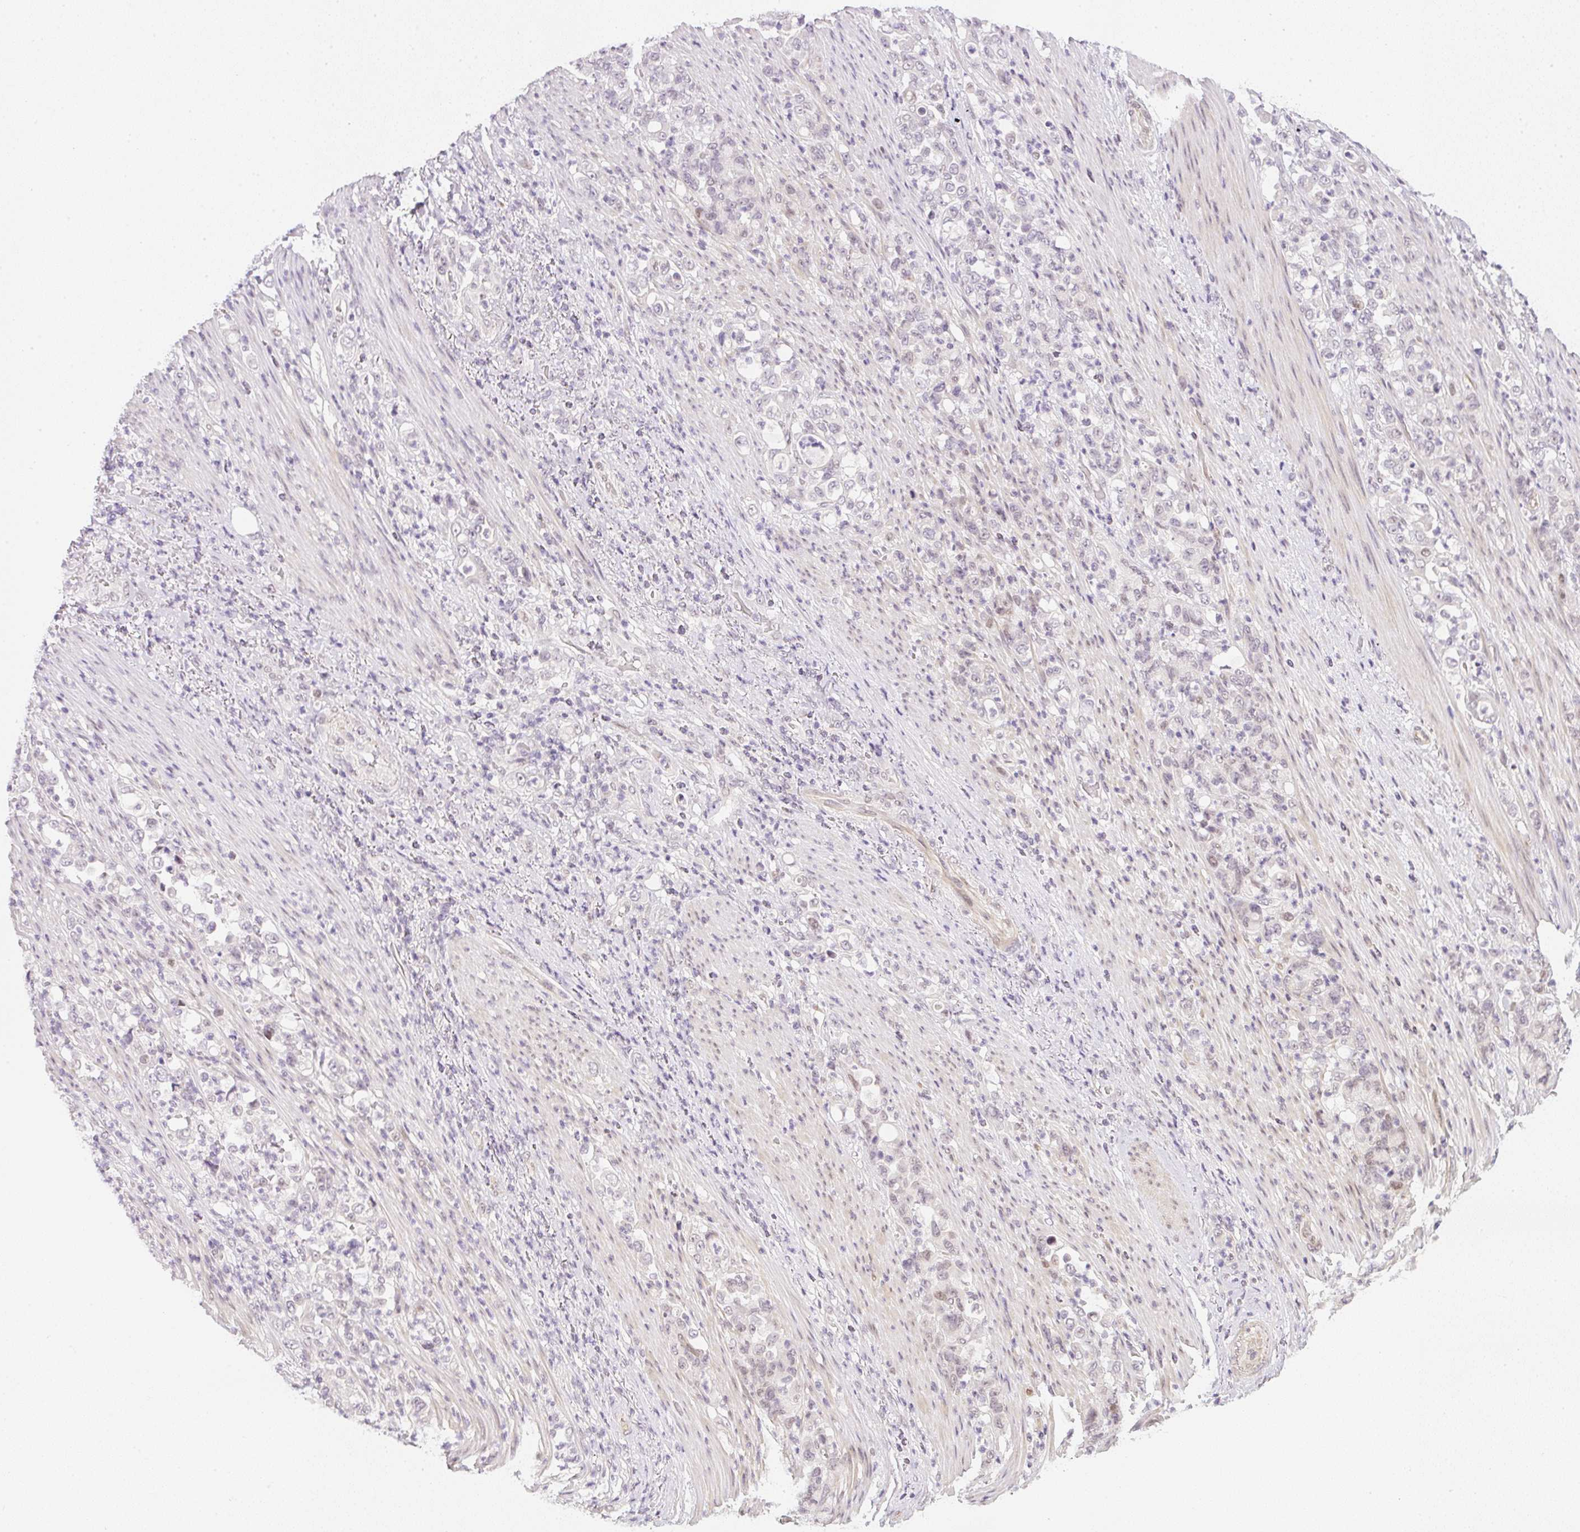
{"staining": {"intensity": "weak", "quantity": "<25%", "location": "nuclear"}, "tissue": "stomach cancer", "cell_type": "Tumor cells", "image_type": "cancer", "snomed": [{"axis": "morphology", "description": "Normal tissue, NOS"}, {"axis": "morphology", "description": "Adenocarcinoma, NOS"}, {"axis": "topography", "description": "Stomach"}], "caption": "This image is of stomach cancer stained with immunohistochemistry to label a protein in brown with the nuclei are counter-stained blue. There is no expression in tumor cells.", "gene": "DPPA4", "patient": {"sex": "female", "age": 79}}